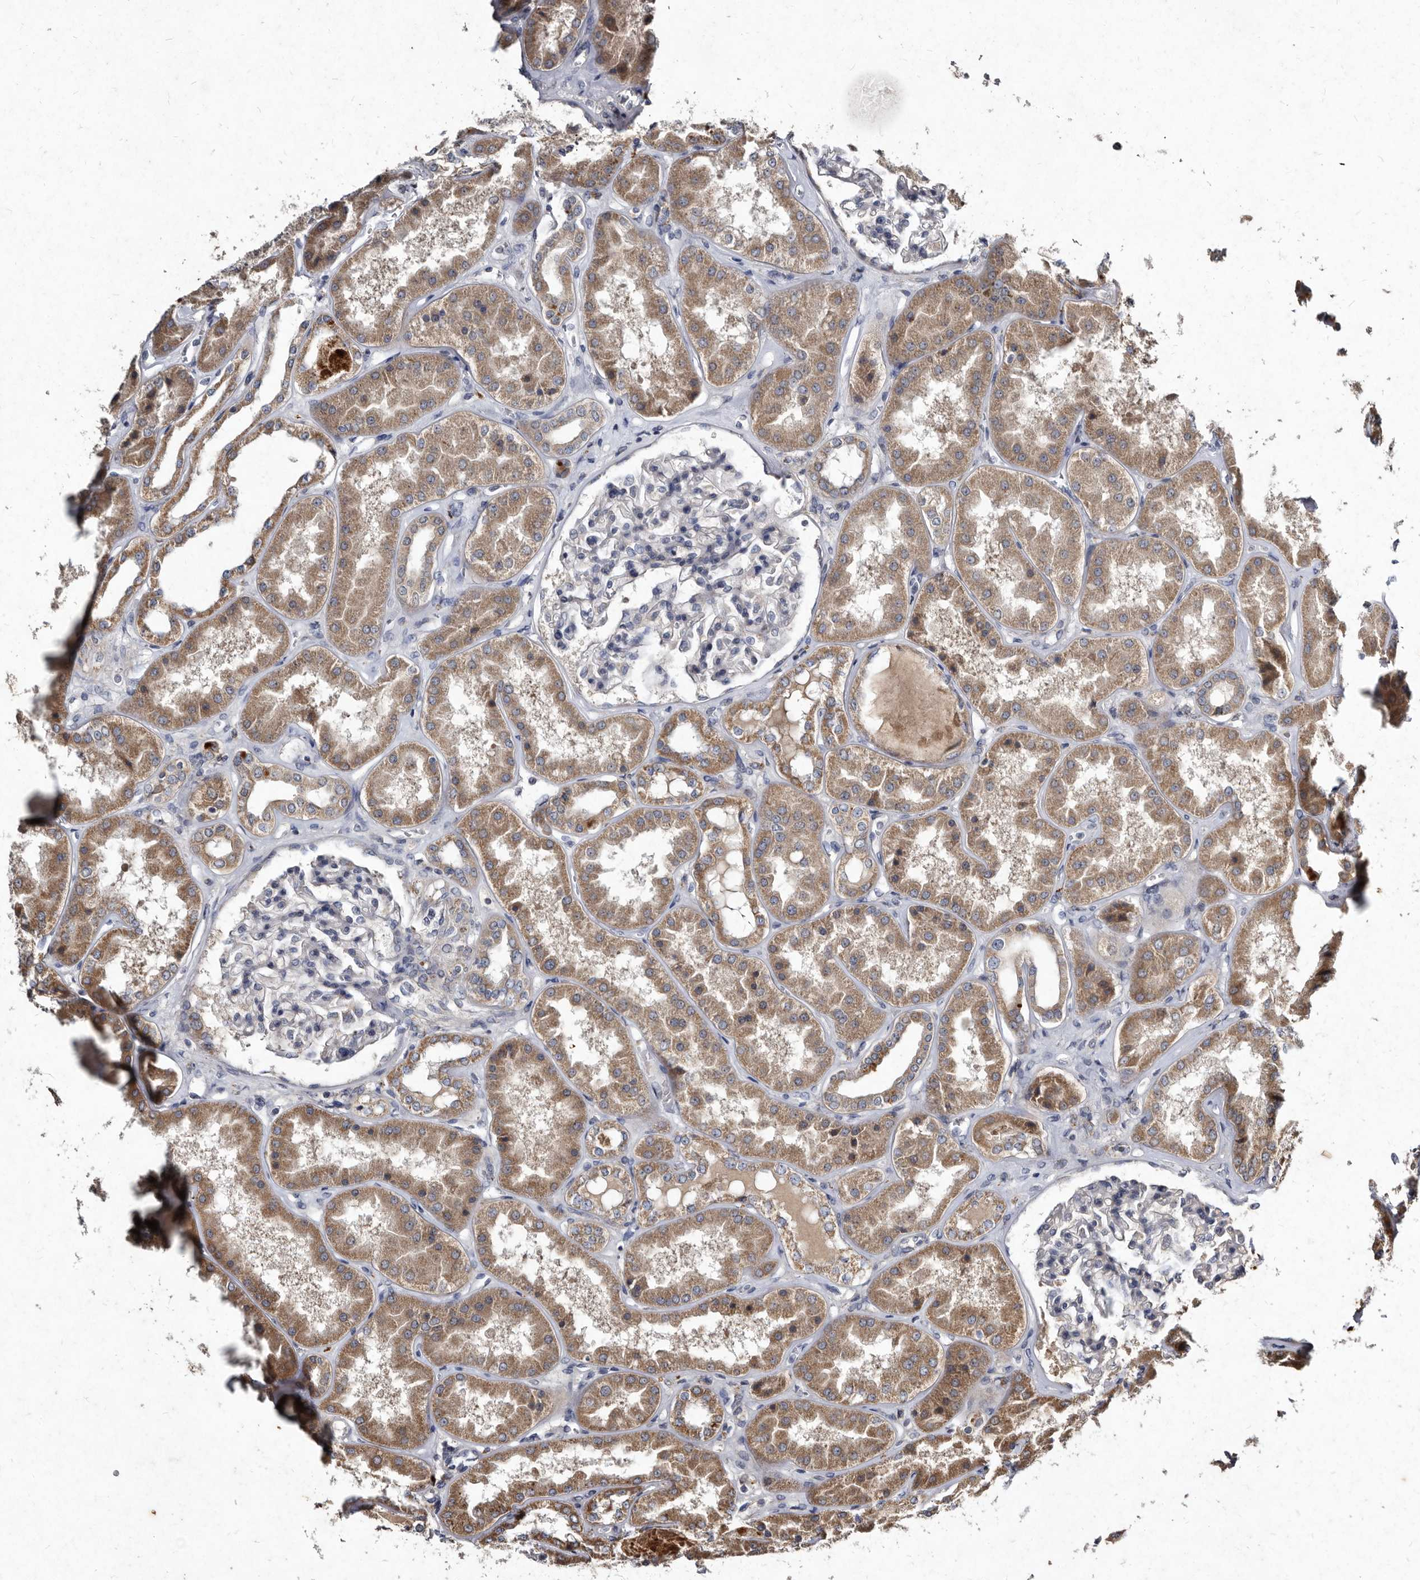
{"staining": {"intensity": "negative", "quantity": "none", "location": "none"}, "tissue": "kidney", "cell_type": "Cells in glomeruli", "image_type": "normal", "snomed": [{"axis": "morphology", "description": "Normal tissue, NOS"}, {"axis": "topography", "description": "Kidney"}], "caption": "The micrograph reveals no significant expression in cells in glomeruli of kidney.", "gene": "YPEL1", "patient": {"sex": "female", "age": 56}}